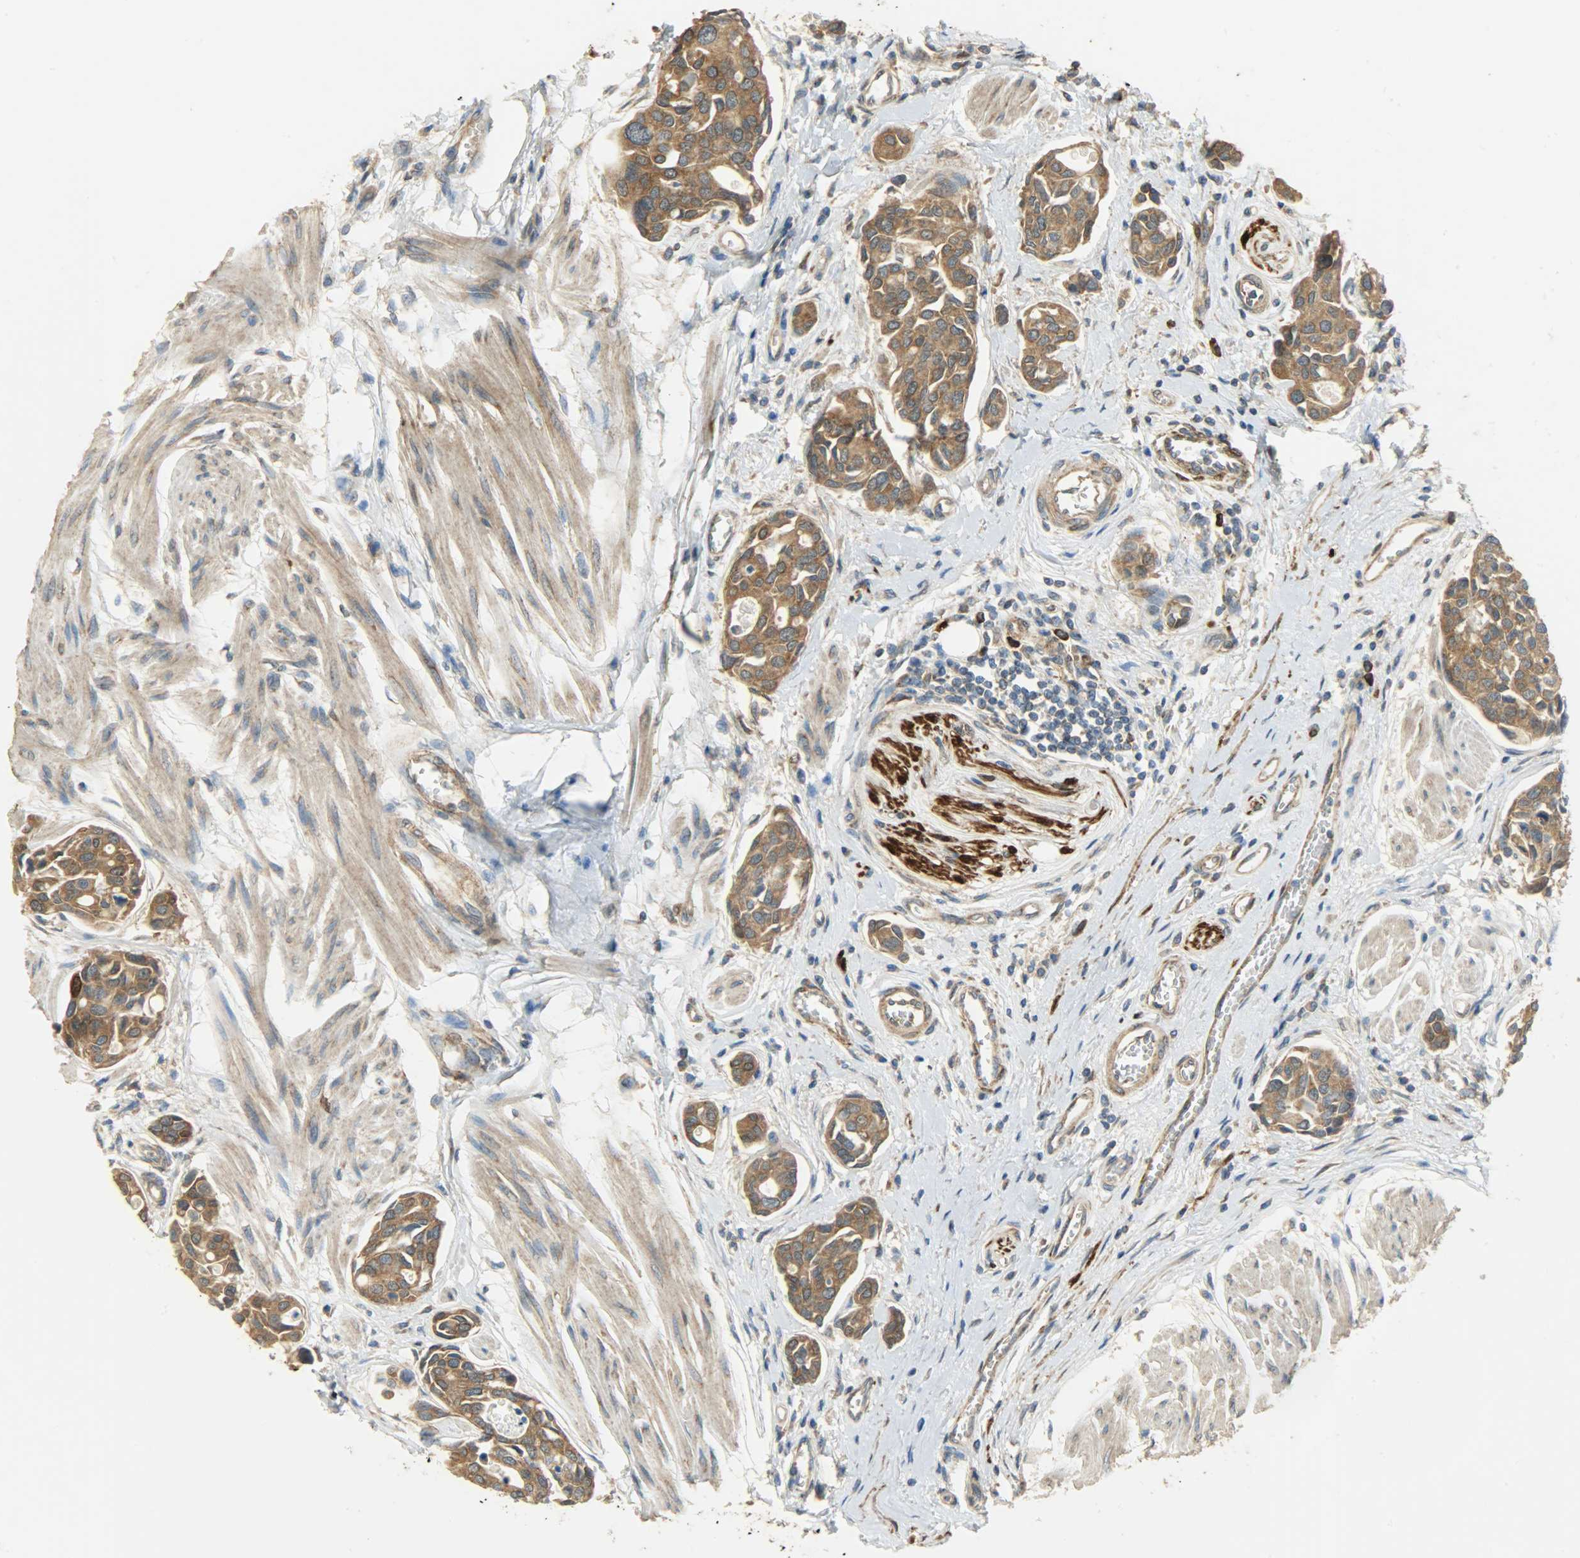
{"staining": {"intensity": "strong", "quantity": ">75%", "location": "cytoplasmic/membranous"}, "tissue": "urothelial cancer", "cell_type": "Tumor cells", "image_type": "cancer", "snomed": [{"axis": "morphology", "description": "Urothelial carcinoma, High grade"}, {"axis": "topography", "description": "Urinary bladder"}], "caption": "An image showing strong cytoplasmic/membranous positivity in approximately >75% of tumor cells in high-grade urothelial carcinoma, as visualized by brown immunohistochemical staining.", "gene": "C1orf198", "patient": {"sex": "male", "age": 78}}